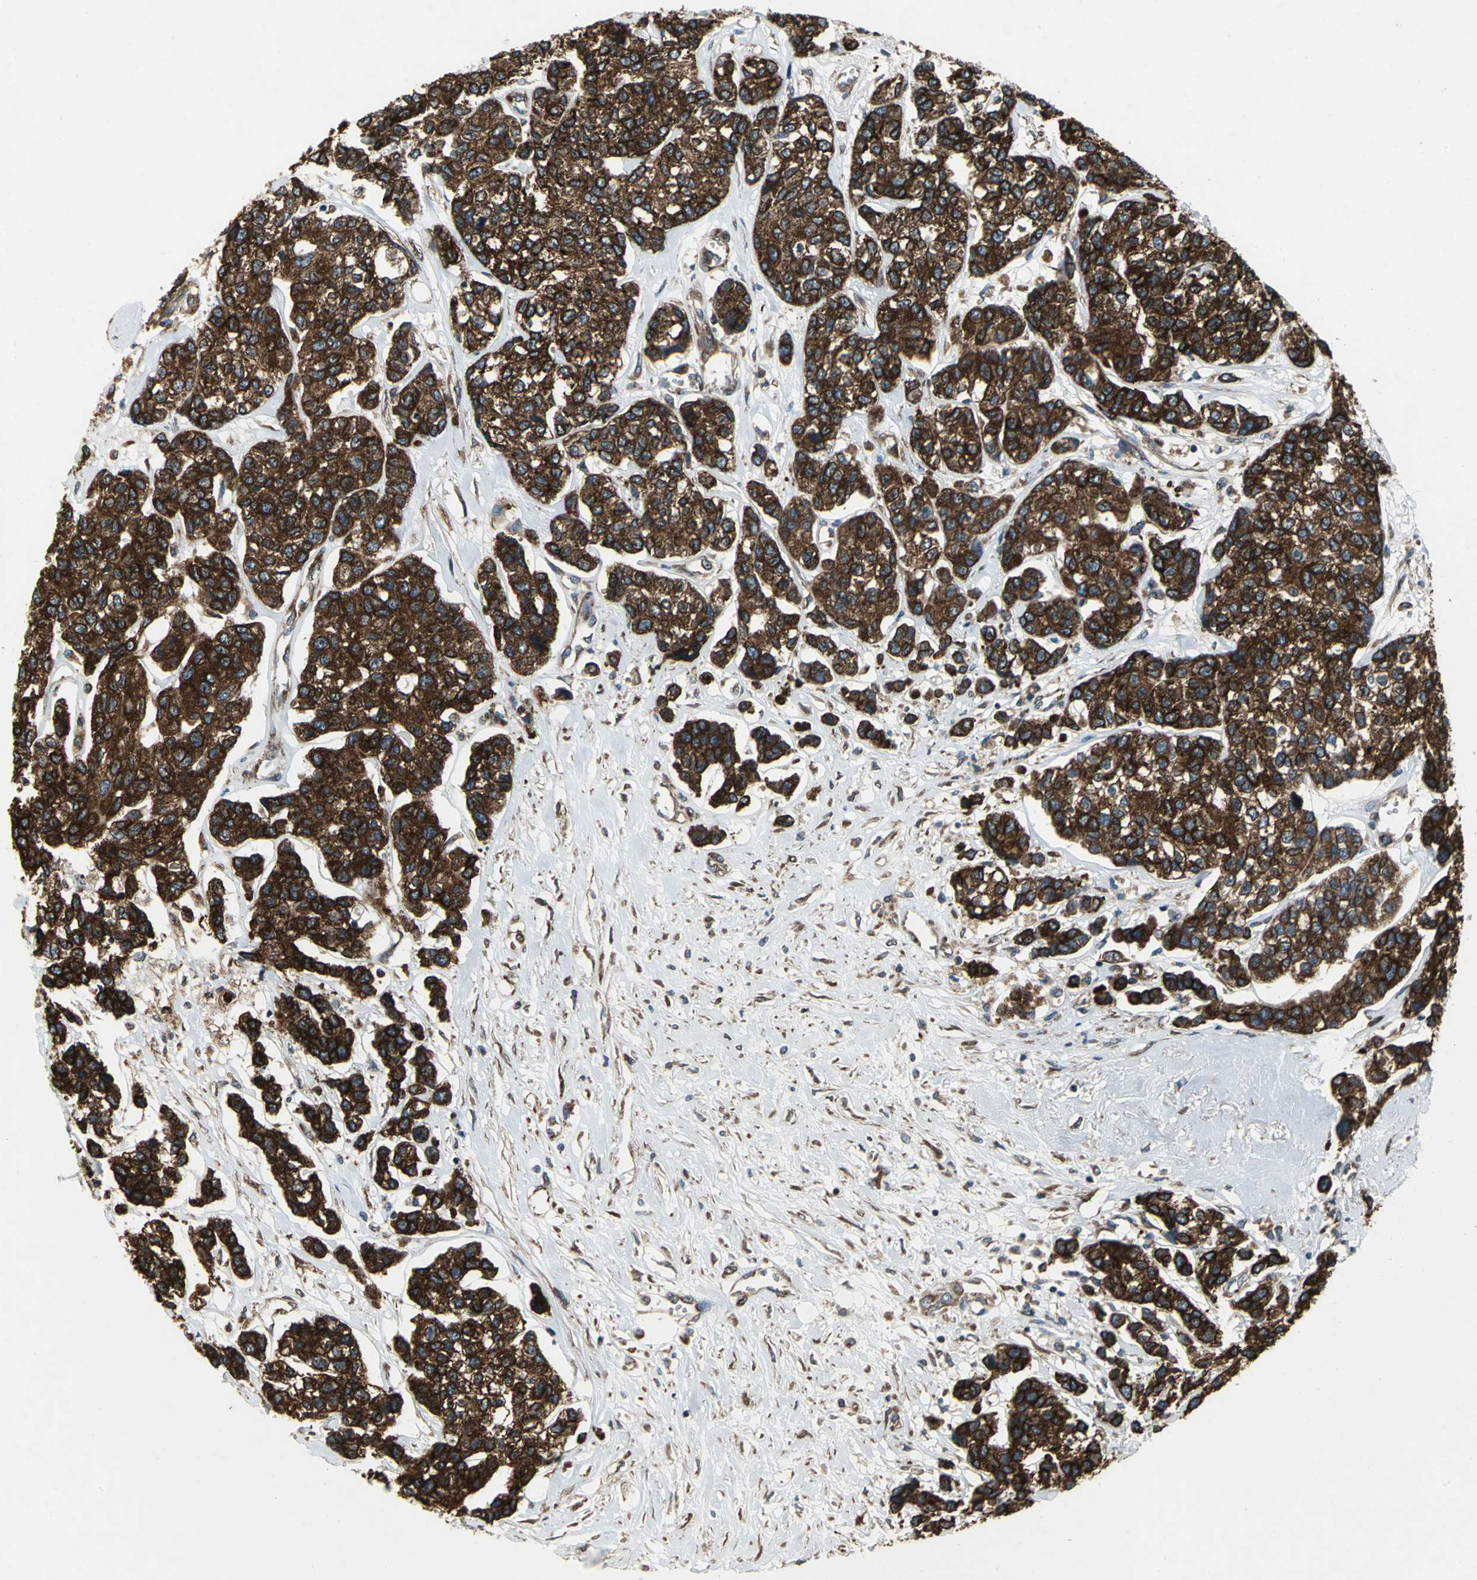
{"staining": {"intensity": "strong", "quantity": ">75%", "location": "cytoplasmic/membranous"}, "tissue": "breast cancer", "cell_type": "Tumor cells", "image_type": "cancer", "snomed": [{"axis": "morphology", "description": "Duct carcinoma"}, {"axis": "topography", "description": "Breast"}], "caption": "Tumor cells demonstrate high levels of strong cytoplasmic/membranous positivity in approximately >75% of cells in human breast cancer.", "gene": "SYVN1", "patient": {"sex": "female", "age": 51}}